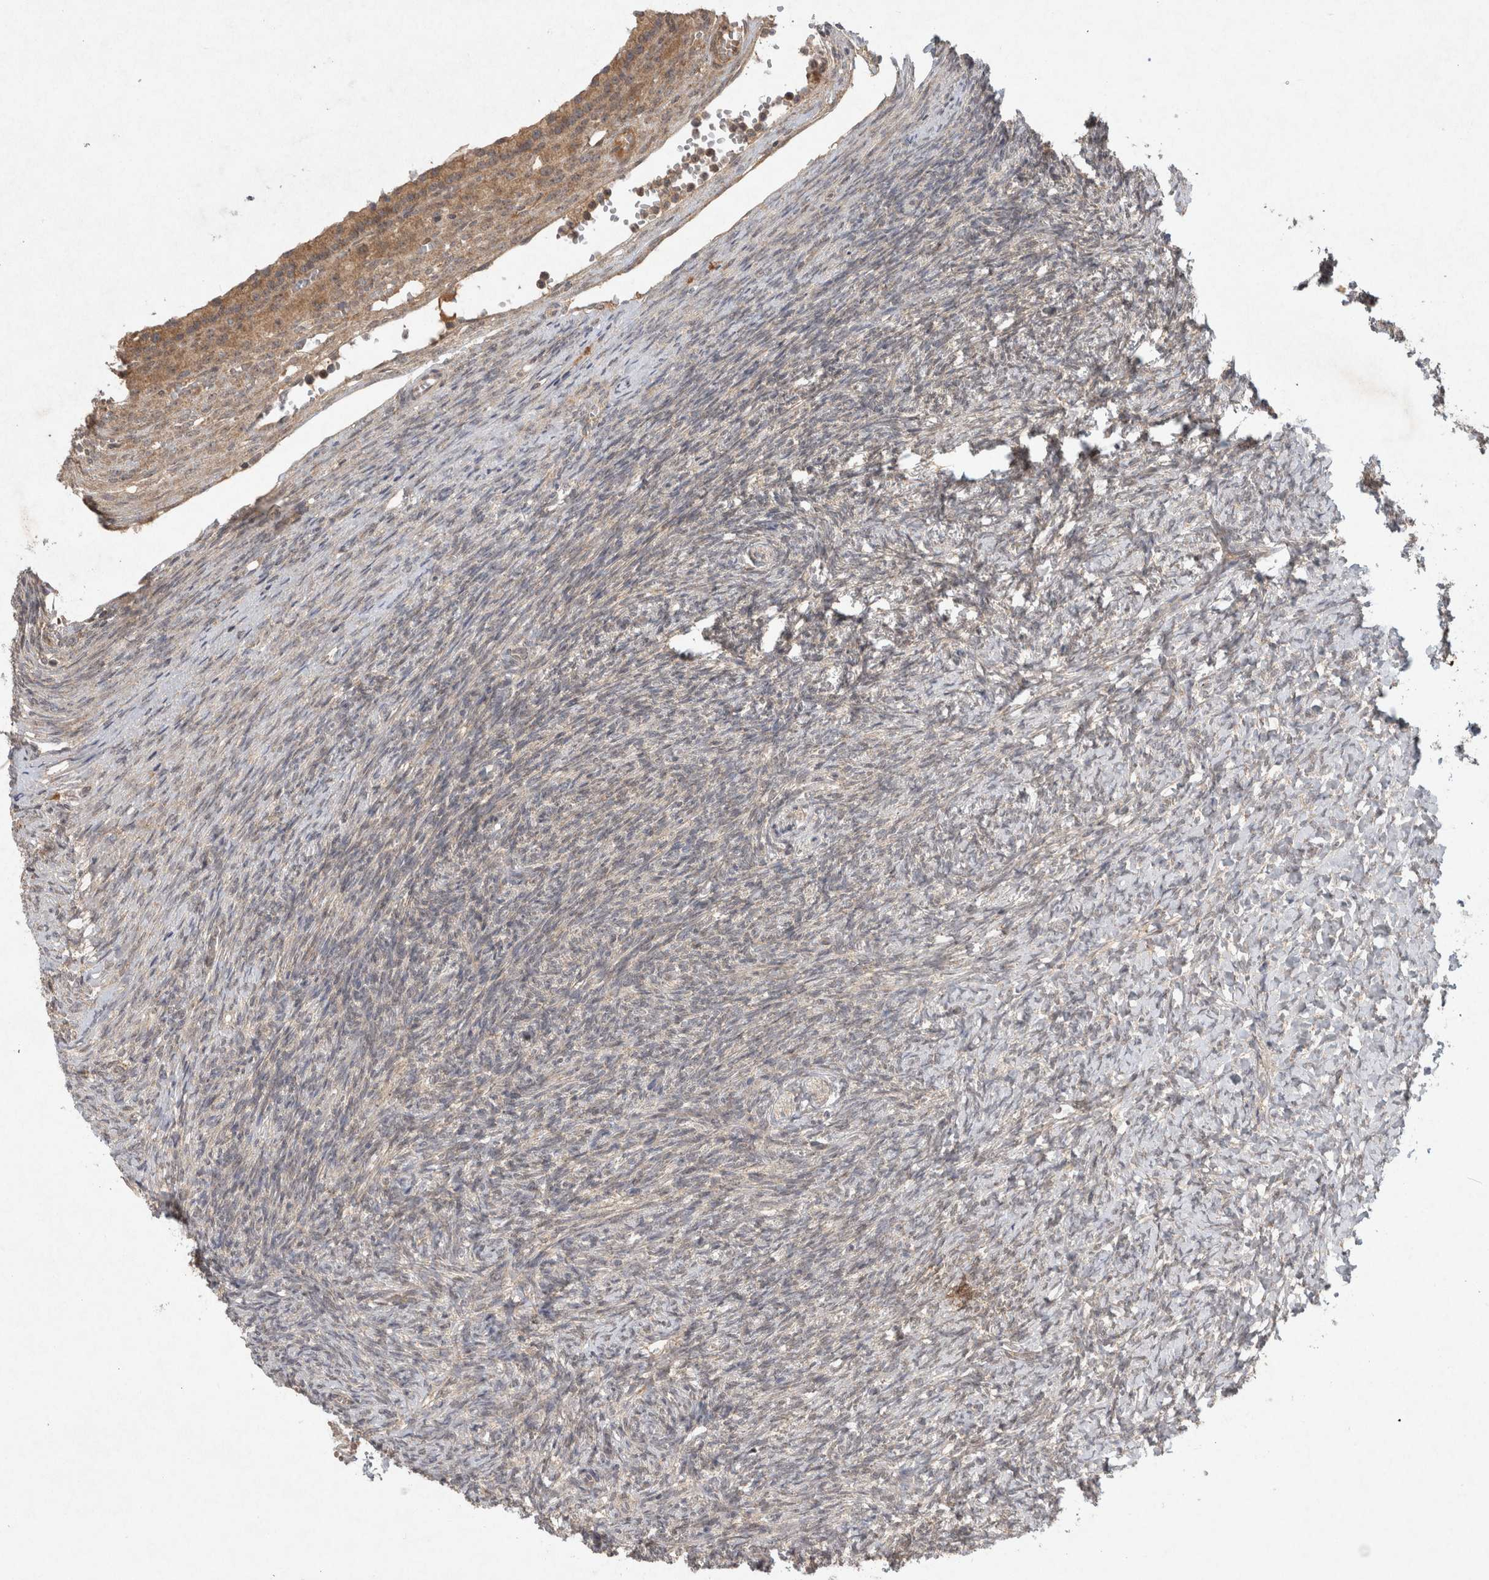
{"staining": {"intensity": "moderate", "quantity": ">75%", "location": "cytoplasmic/membranous"}, "tissue": "ovary", "cell_type": "Follicle cells", "image_type": "normal", "snomed": [{"axis": "morphology", "description": "Normal tissue, NOS"}, {"axis": "topography", "description": "Ovary"}], "caption": "Brown immunohistochemical staining in benign human ovary demonstrates moderate cytoplasmic/membranous staining in approximately >75% of follicle cells. (DAB (3,3'-diaminobenzidine) IHC with brightfield microscopy, high magnification).", "gene": "LOXL2", "patient": {"sex": "female", "age": 41}}